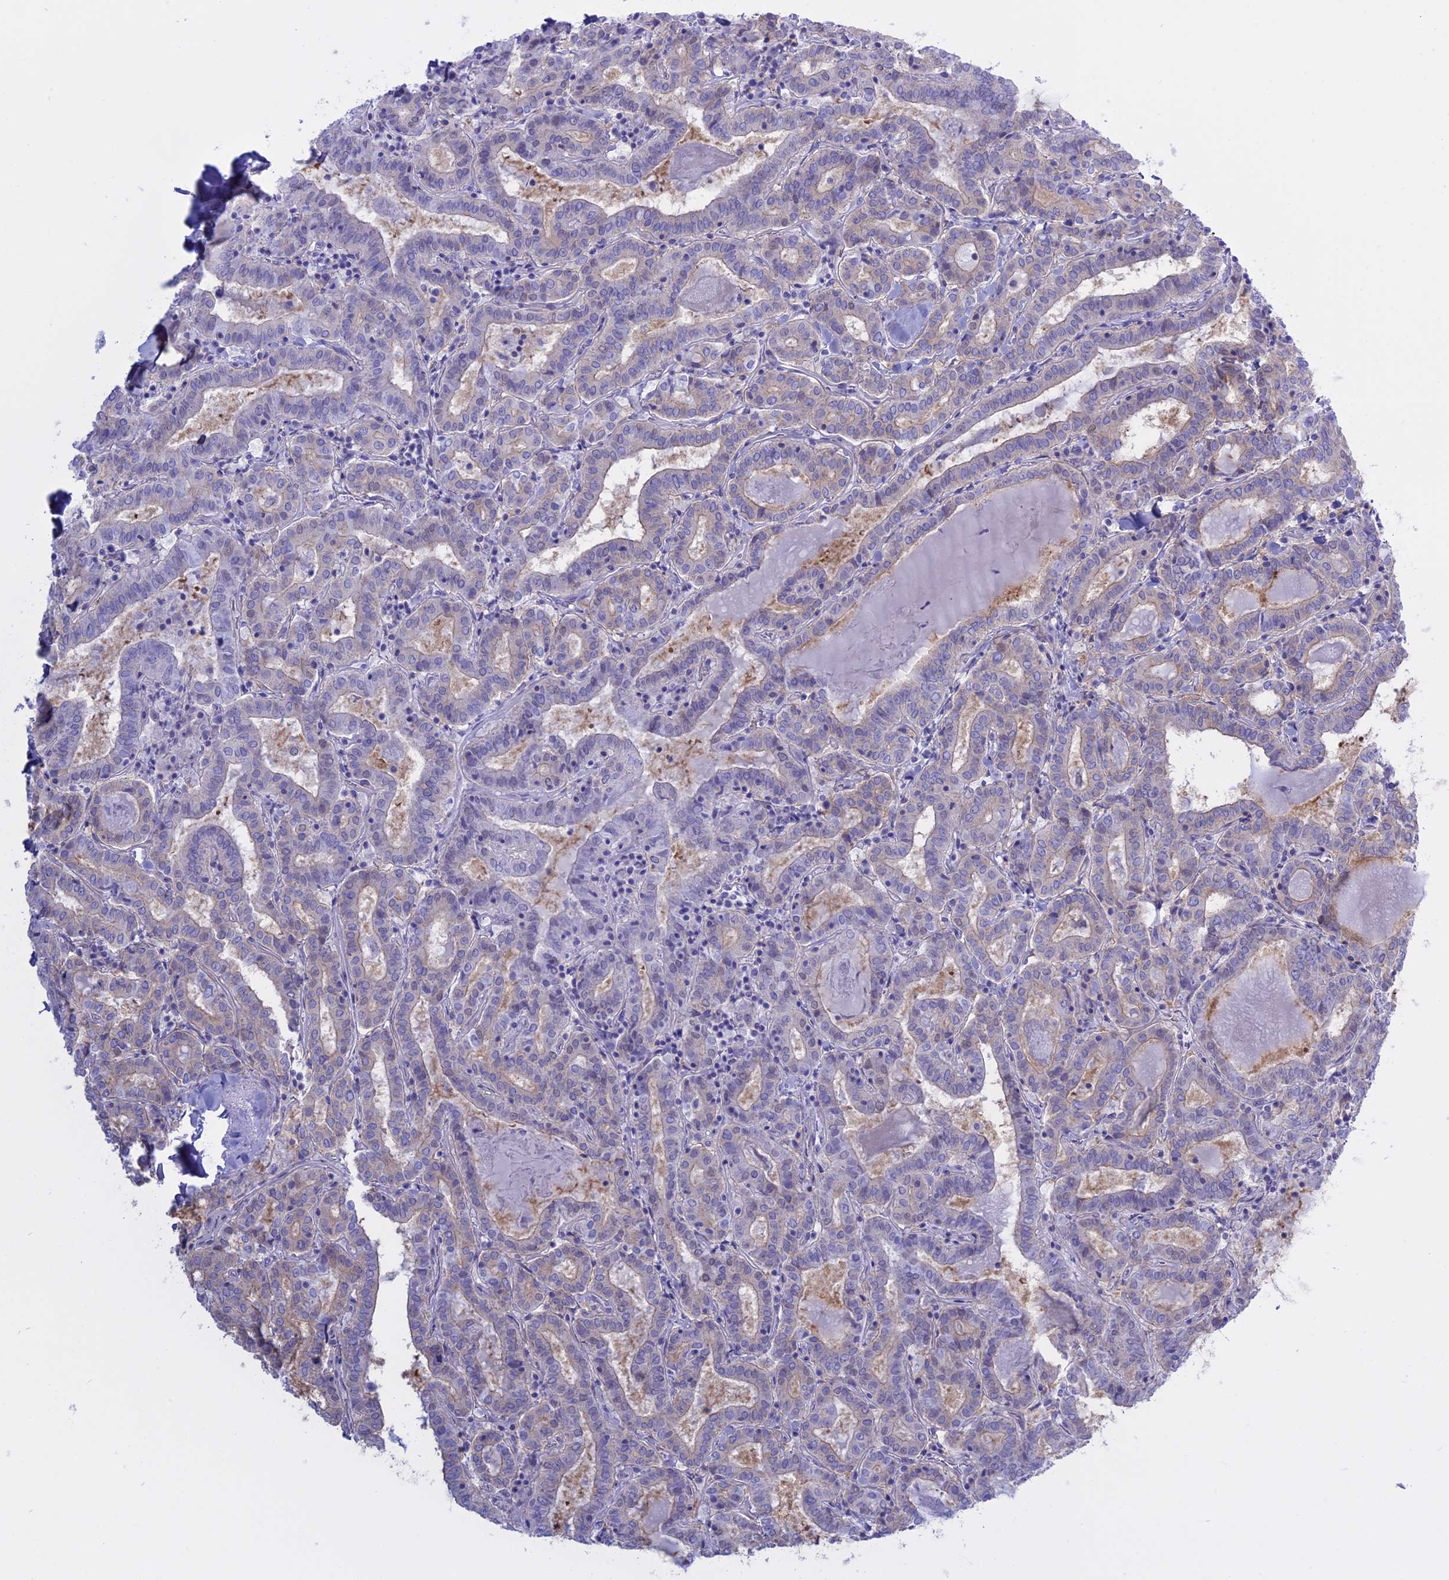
{"staining": {"intensity": "weak", "quantity": "<25%", "location": "cytoplasmic/membranous"}, "tissue": "thyroid cancer", "cell_type": "Tumor cells", "image_type": "cancer", "snomed": [{"axis": "morphology", "description": "Papillary adenocarcinoma, NOS"}, {"axis": "topography", "description": "Thyroid gland"}], "caption": "A histopathology image of human papillary adenocarcinoma (thyroid) is negative for staining in tumor cells. (Immunohistochemistry (ihc), brightfield microscopy, high magnification).", "gene": "AHCYL1", "patient": {"sex": "female", "age": 72}}